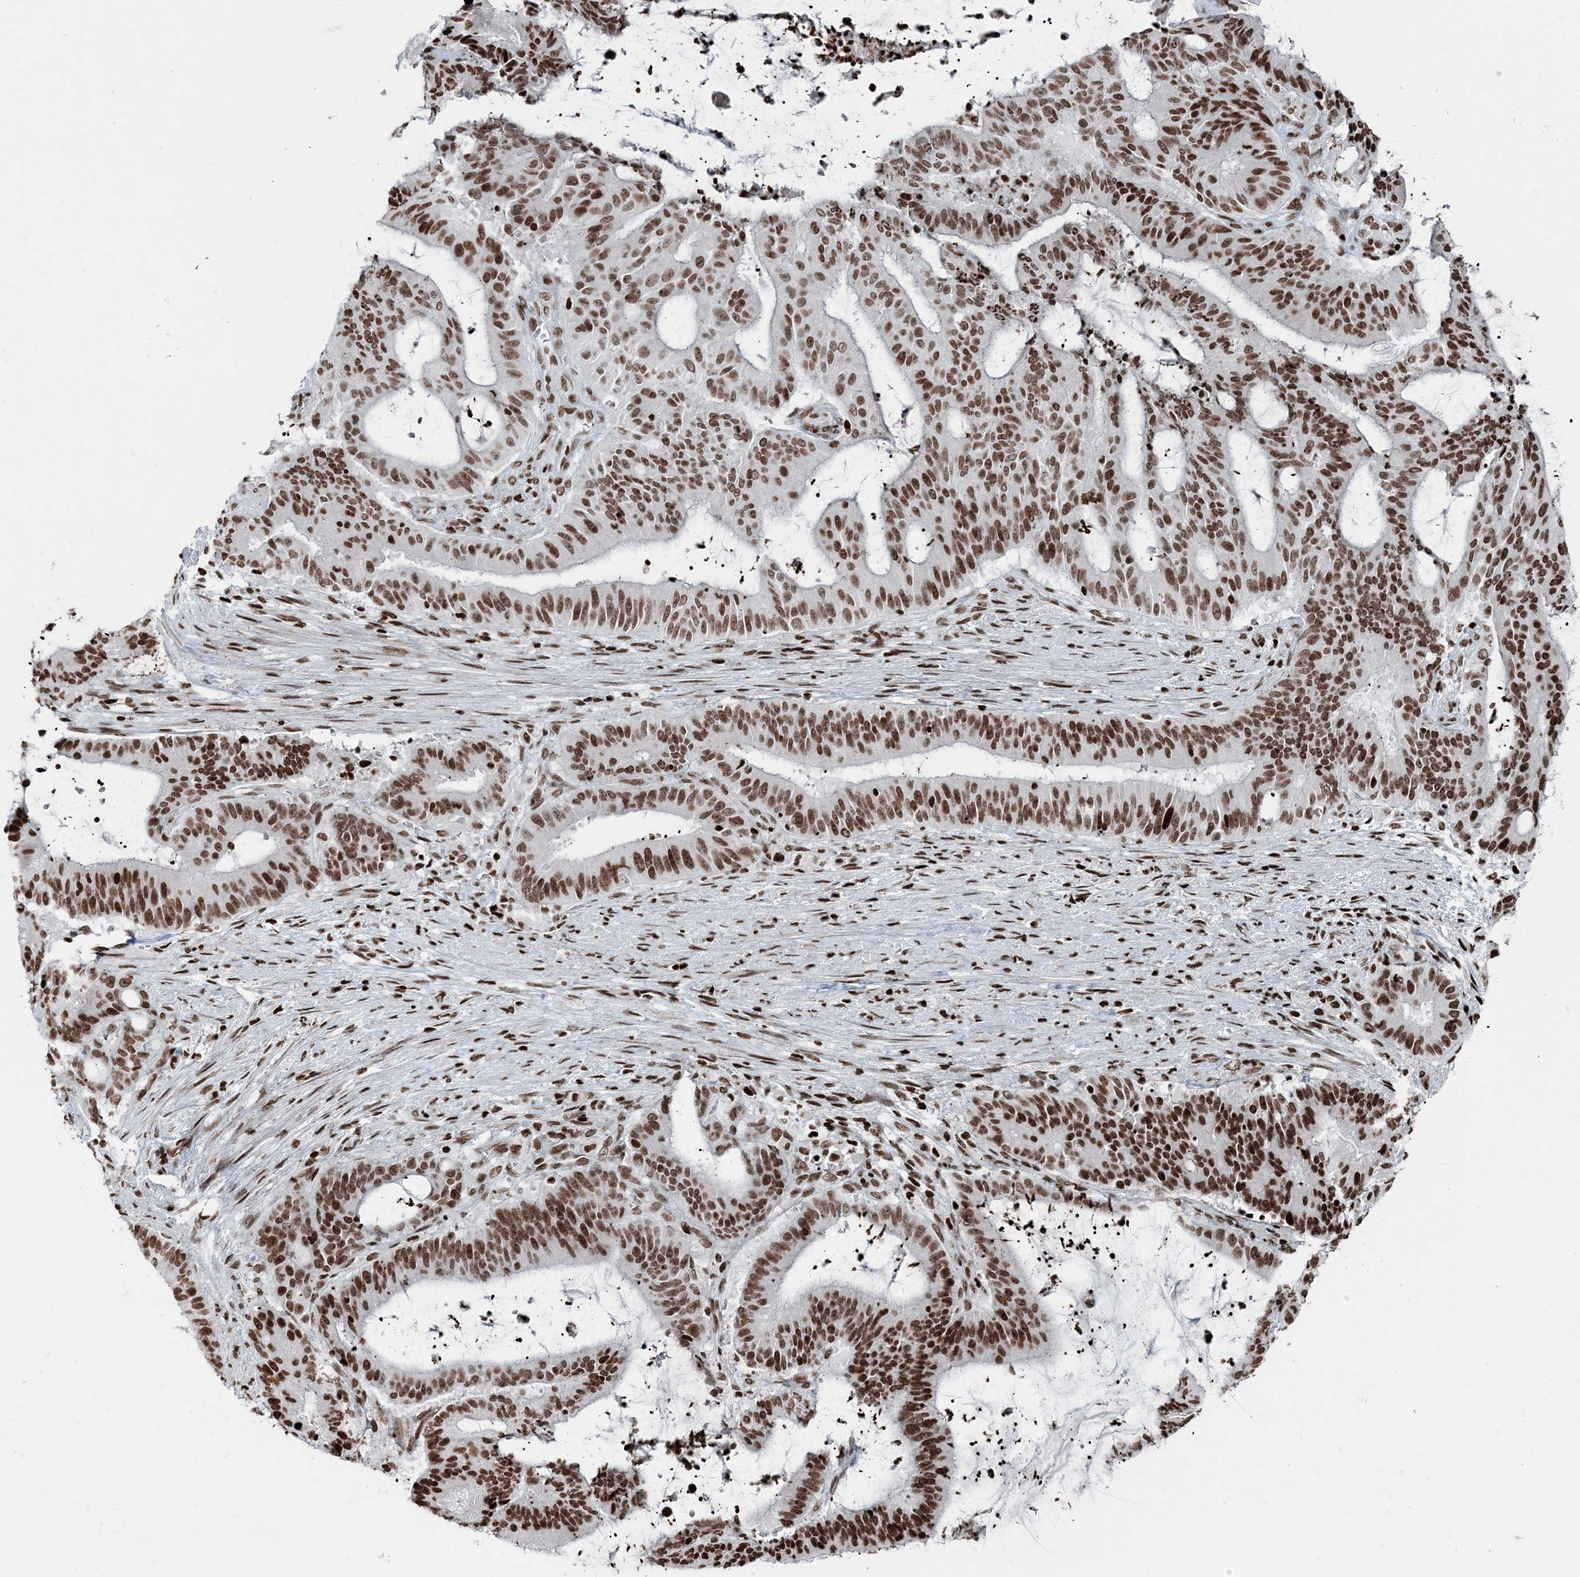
{"staining": {"intensity": "moderate", "quantity": ">75%", "location": "nuclear"}, "tissue": "liver cancer", "cell_type": "Tumor cells", "image_type": "cancer", "snomed": [{"axis": "morphology", "description": "Normal tissue, NOS"}, {"axis": "morphology", "description": "Cholangiocarcinoma"}, {"axis": "topography", "description": "Liver"}, {"axis": "topography", "description": "Peripheral nerve tissue"}], "caption": "Tumor cells demonstrate medium levels of moderate nuclear staining in about >75% of cells in liver cholangiocarcinoma.", "gene": "H3-3B", "patient": {"sex": "female", "age": 73}}